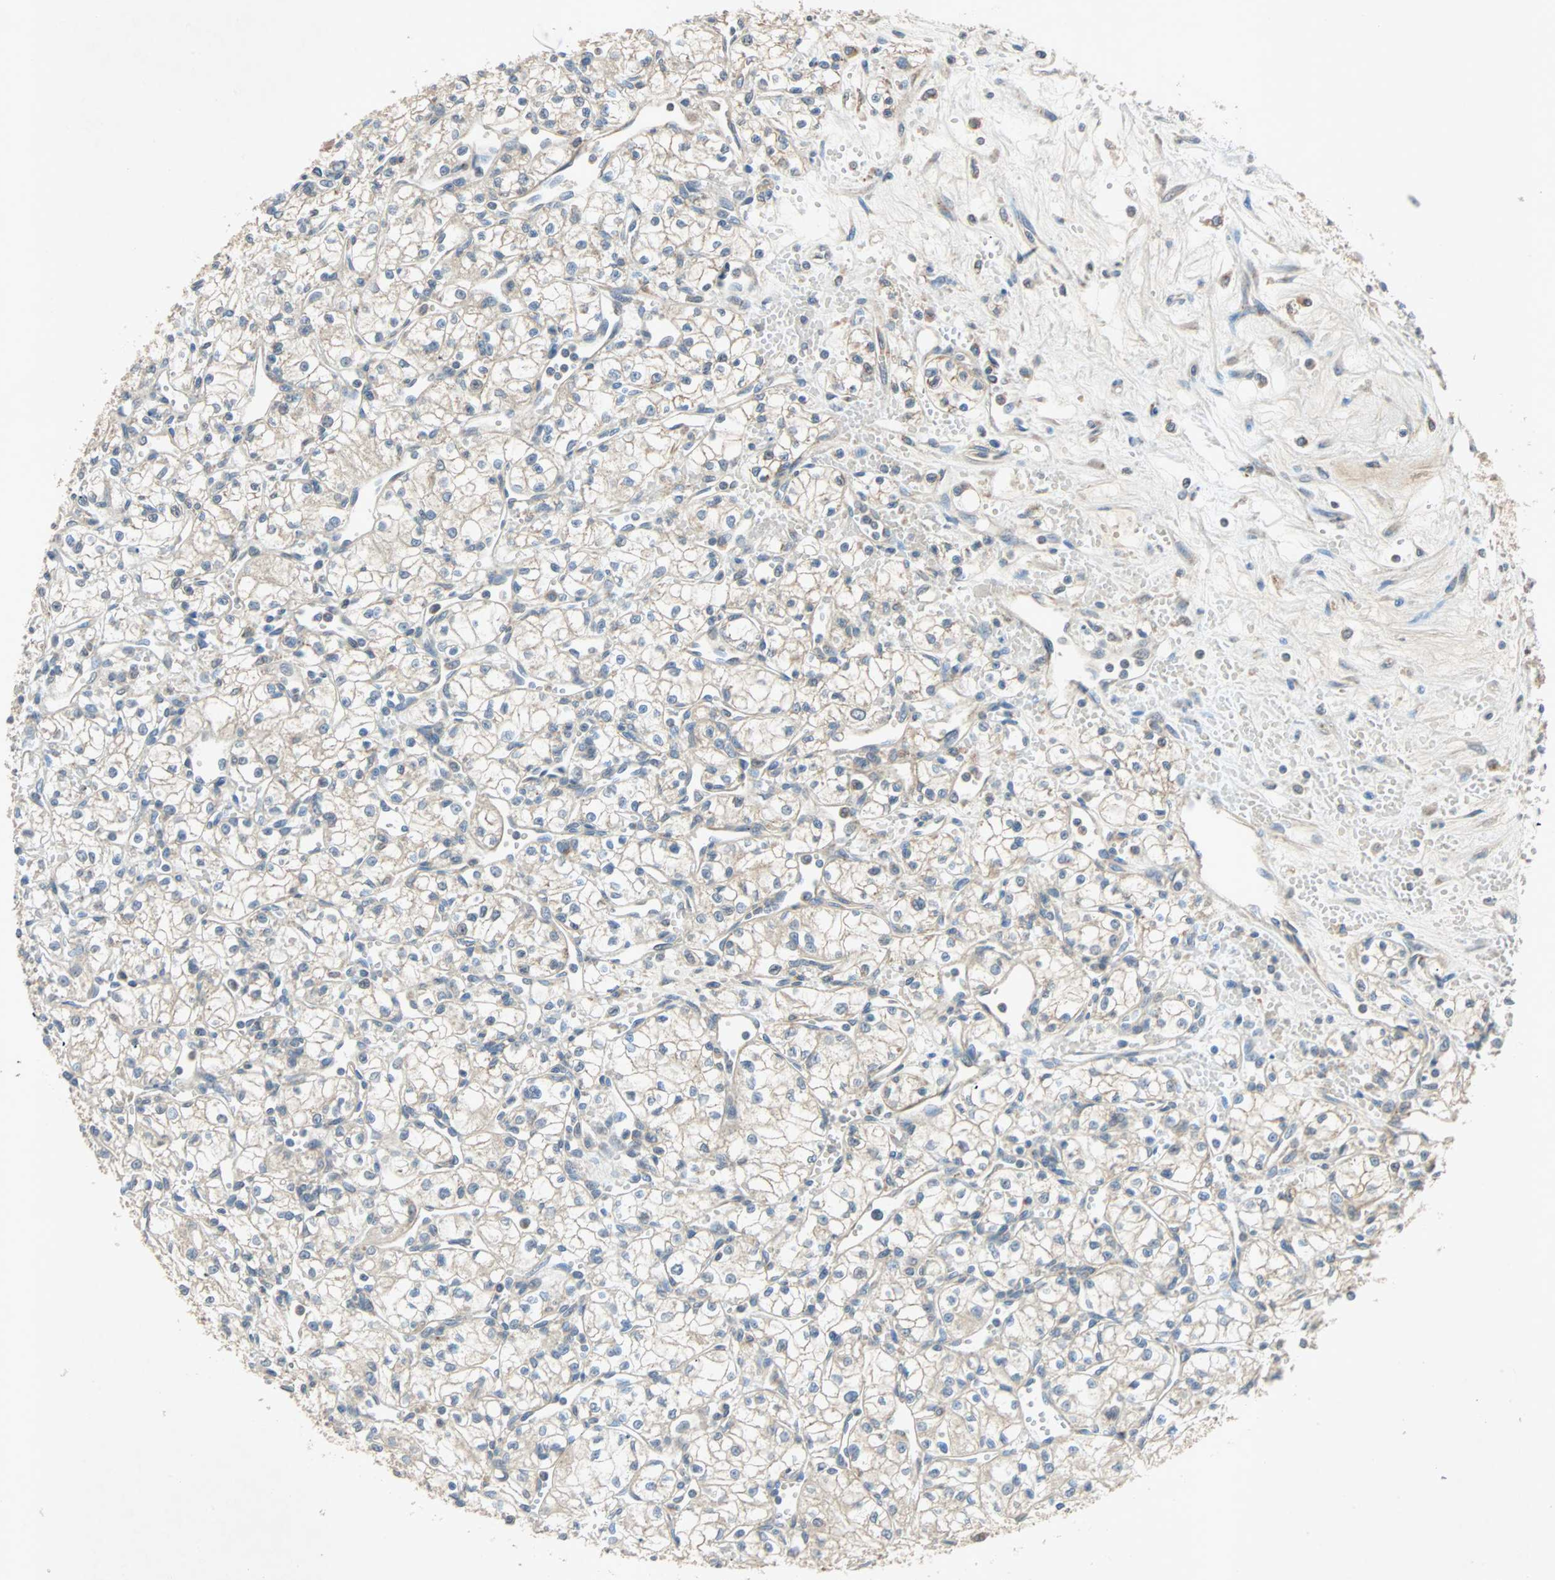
{"staining": {"intensity": "weak", "quantity": ">75%", "location": "cytoplasmic/membranous"}, "tissue": "renal cancer", "cell_type": "Tumor cells", "image_type": "cancer", "snomed": [{"axis": "morphology", "description": "Normal tissue, NOS"}, {"axis": "morphology", "description": "Adenocarcinoma, NOS"}, {"axis": "topography", "description": "Kidney"}], "caption": "DAB (3,3'-diaminobenzidine) immunohistochemical staining of human renal cancer (adenocarcinoma) reveals weak cytoplasmic/membranous protein expression in approximately >75% of tumor cells.", "gene": "XYLT1", "patient": {"sex": "male", "age": 59}}